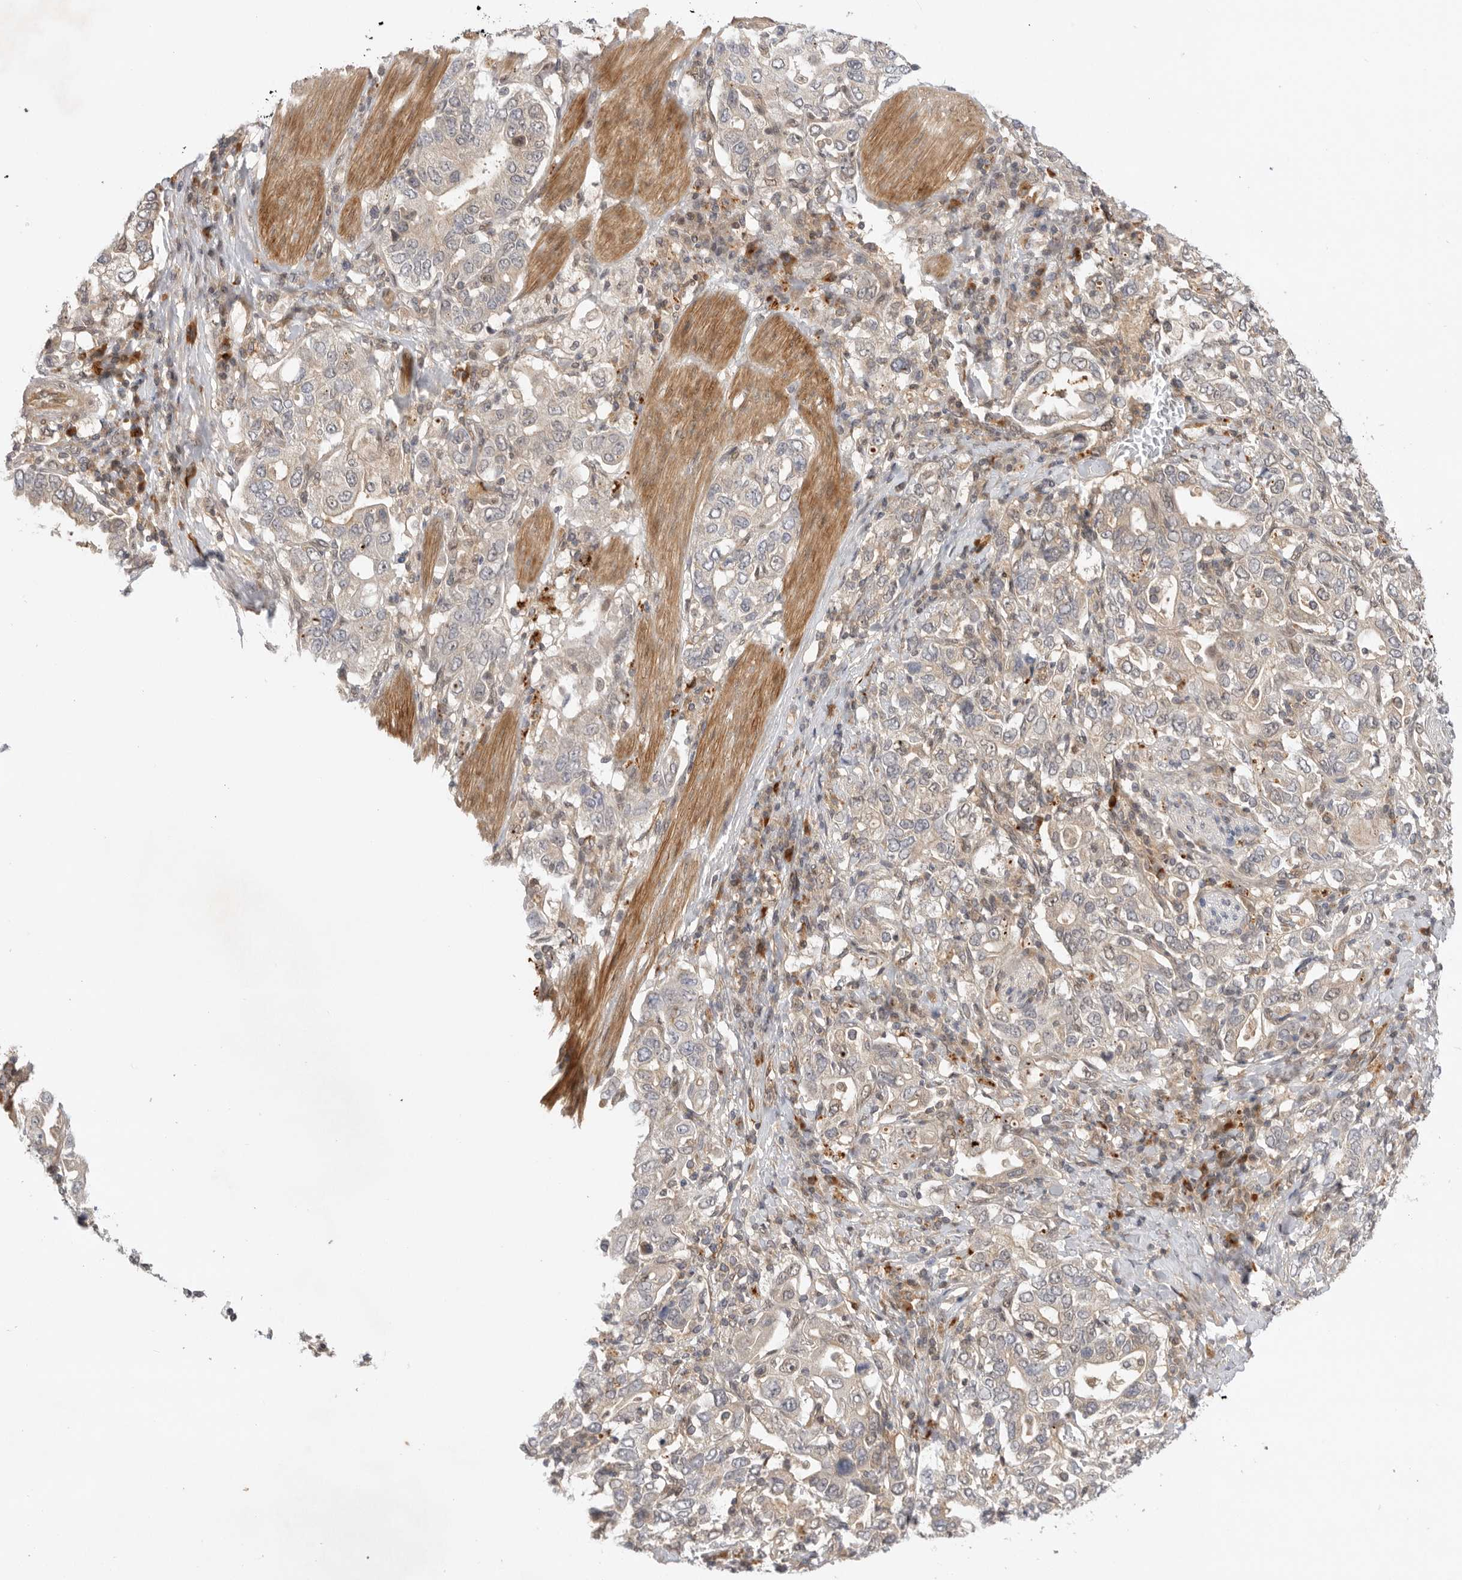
{"staining": {"intensity": "negative", "quantity": "none", "location": "none"}, "tissue": "stomach cancer", "cell_type": "Tumor cells", "image_type": "cancer", "snomed": [{"axis": "morphology", "description": "Adenocarcinoma, NOS"}, {"axis": "topography", "description": "Stomach, upper"}], "caption": "Immunohistochemistry image of neoplastic tissue: adenocarcinoma (stomach) stained with DAB (3,3'-diaminobenzidine) reveals no significant protein positivity in tumor cells. (Stains: DAB immunohistochemistry with hematoxylin counter stain, Microscopy: brightfield microscopy at high magnification).", "gene": "DCAF8", "patient": {"sex": "male", "age": 62}}